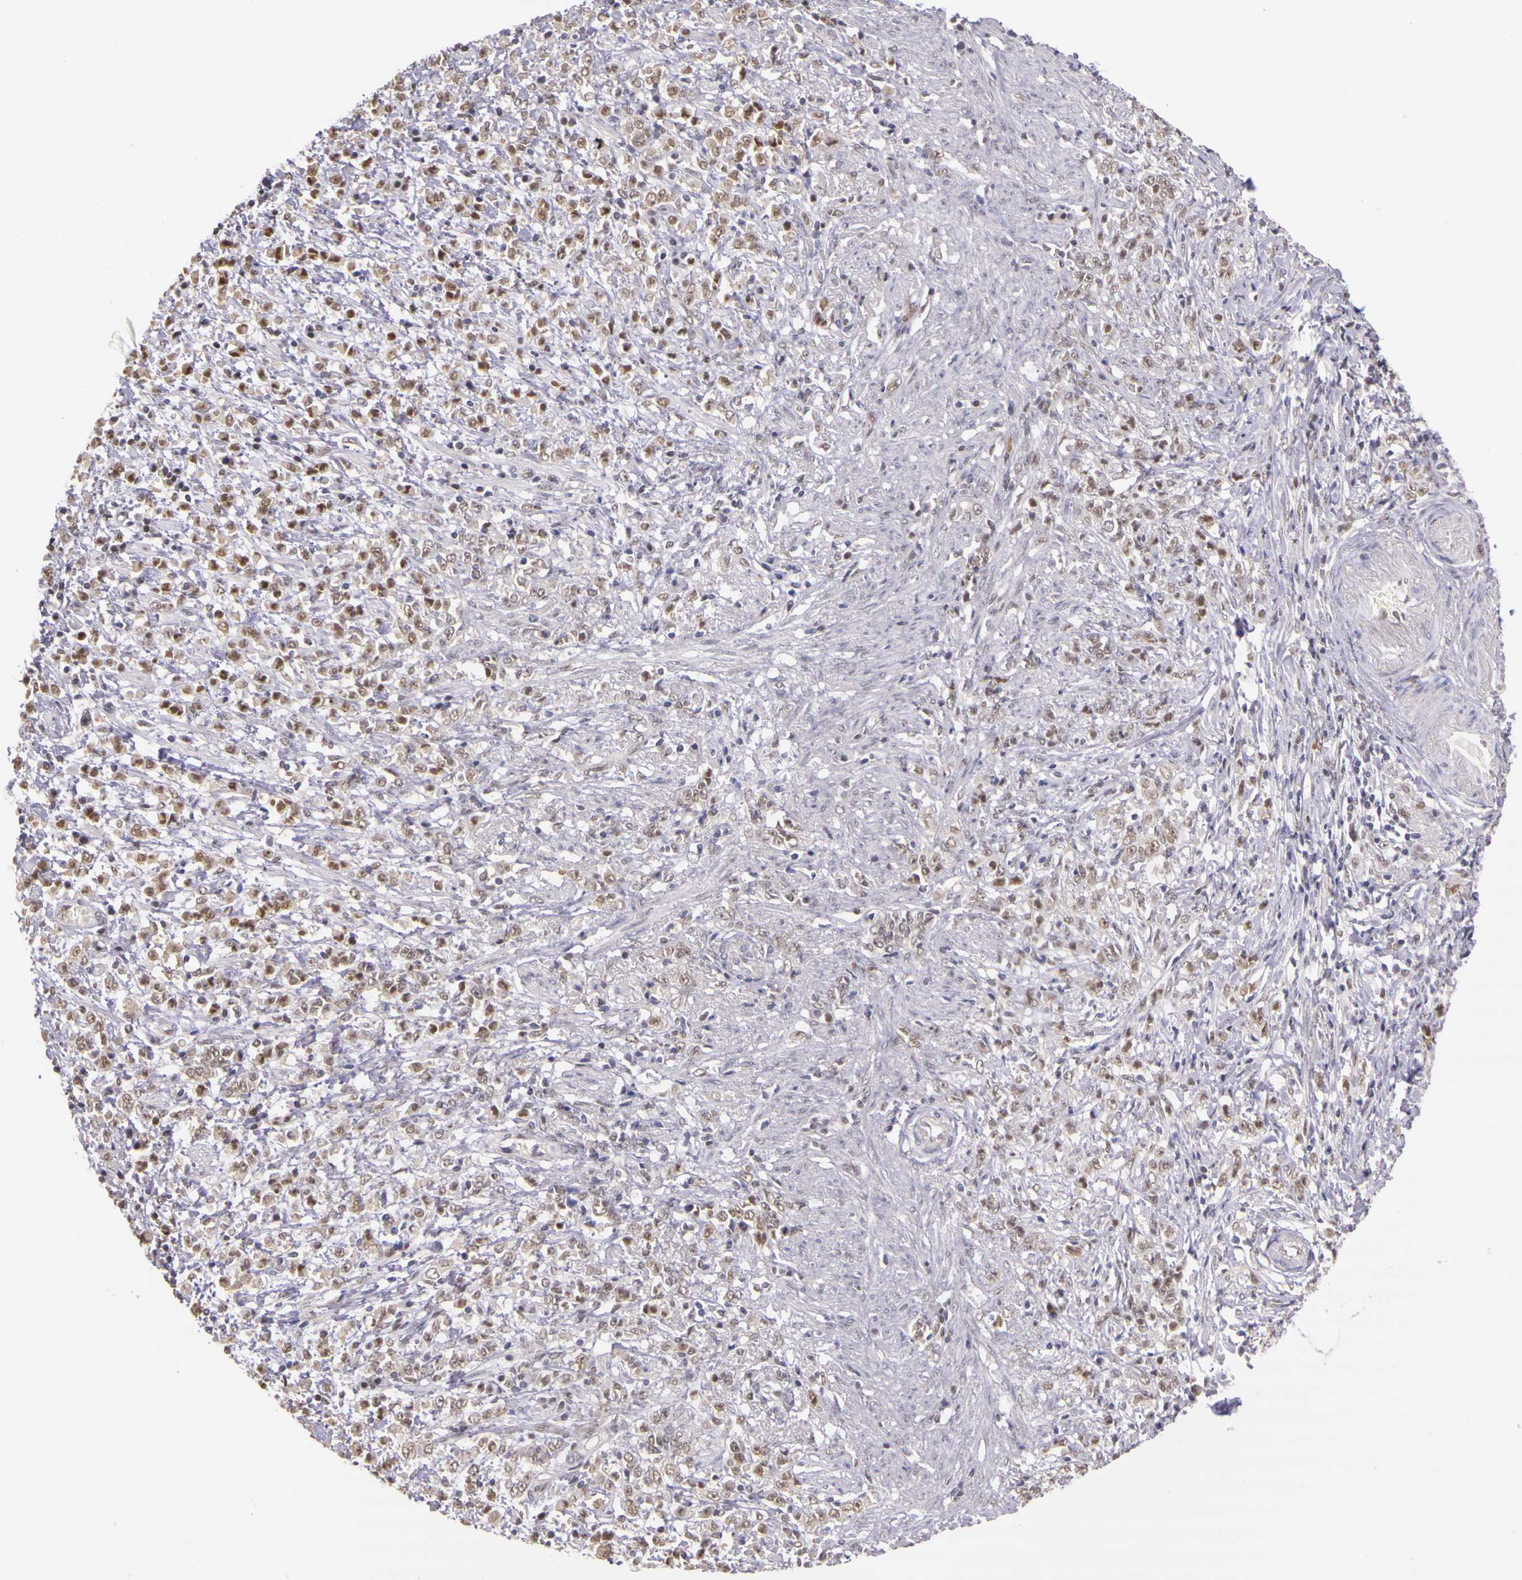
{"staining": {"intensity": "weak", "quantity": ">75%", "location": "nuclear"}, "tissue": "stomach cancer", "cell_type": "Tumor cells", "image_type": "cancer", "snomed": [{"axis": "morphology", "description": "Adenocarcinoma, NOS"}, {"axis": "topography", "description": "Stomach, lower"}], "caption": "IHC (DAB (3,3'-diaminobenzidine)) staining of stomach cancer (adenocarcinoma) displays weak nuclear protein expression in about >75% of tumor cells.", "gene": "WDR13", "patient": {"sex": "male", "age": 88}}